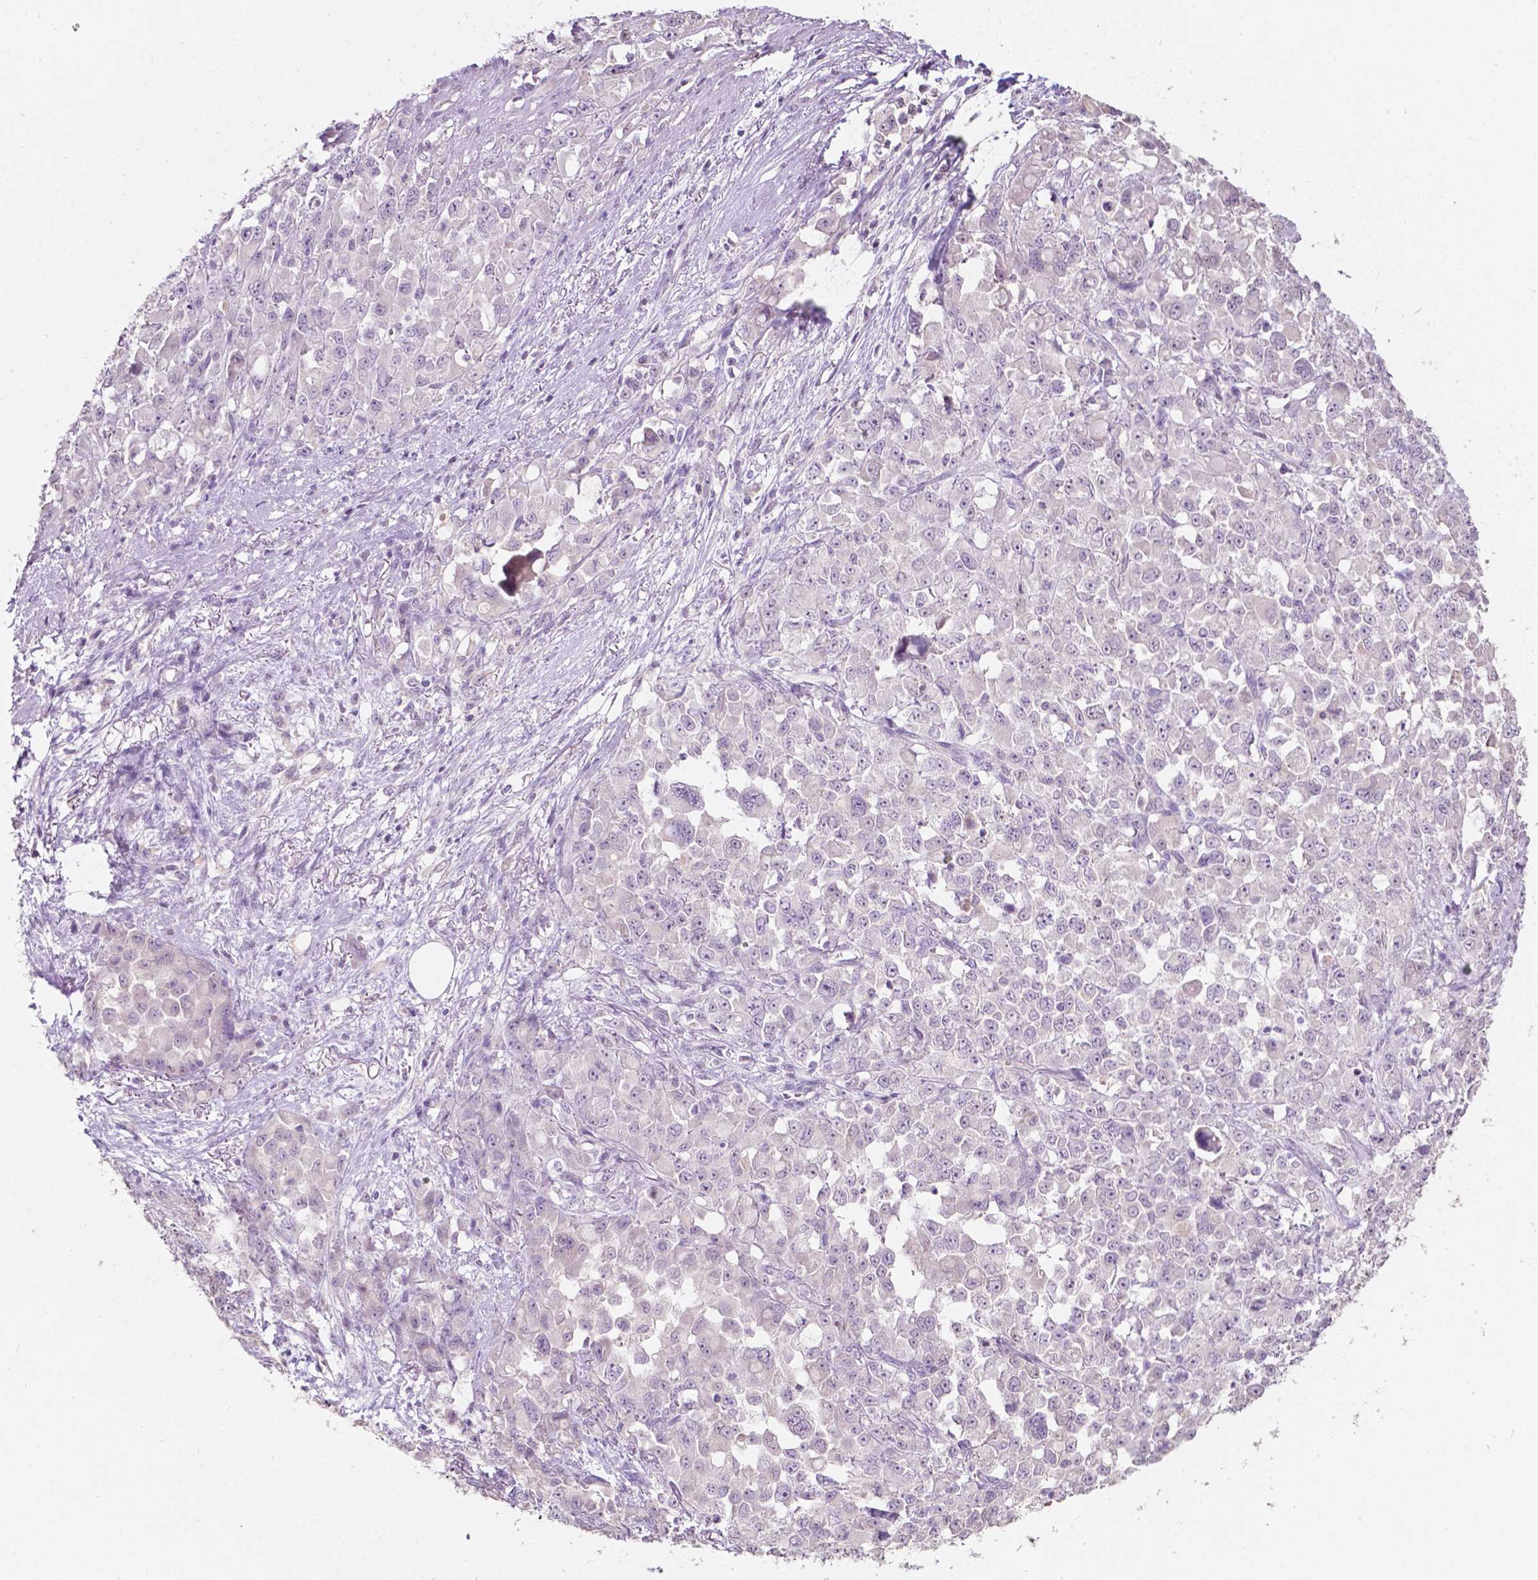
{"staining": {"intensity": "negative", "quantity": "none", "location": "none"}, "tissue": "stomach cancer", "cell_type": "Tumor cells", "image_type": "cancer", "snomed": [{"axis": "morphology", "description": "Adenocarcinoma, NOS"}, {"axis": "topography", "description": "Stomach"}], "caption": "DAB immunohistochemical staining of stomach adenocarcinoma demonstrates no significant positivity in tumor cells. The staining was performed using DAB to visualize the protein expression in brown, while the nuclei were stained in blue with hematoxylin (Magnification: 20x).", "gene": "TM6SF2", "patient": {"sex": "female", "age": 76}}